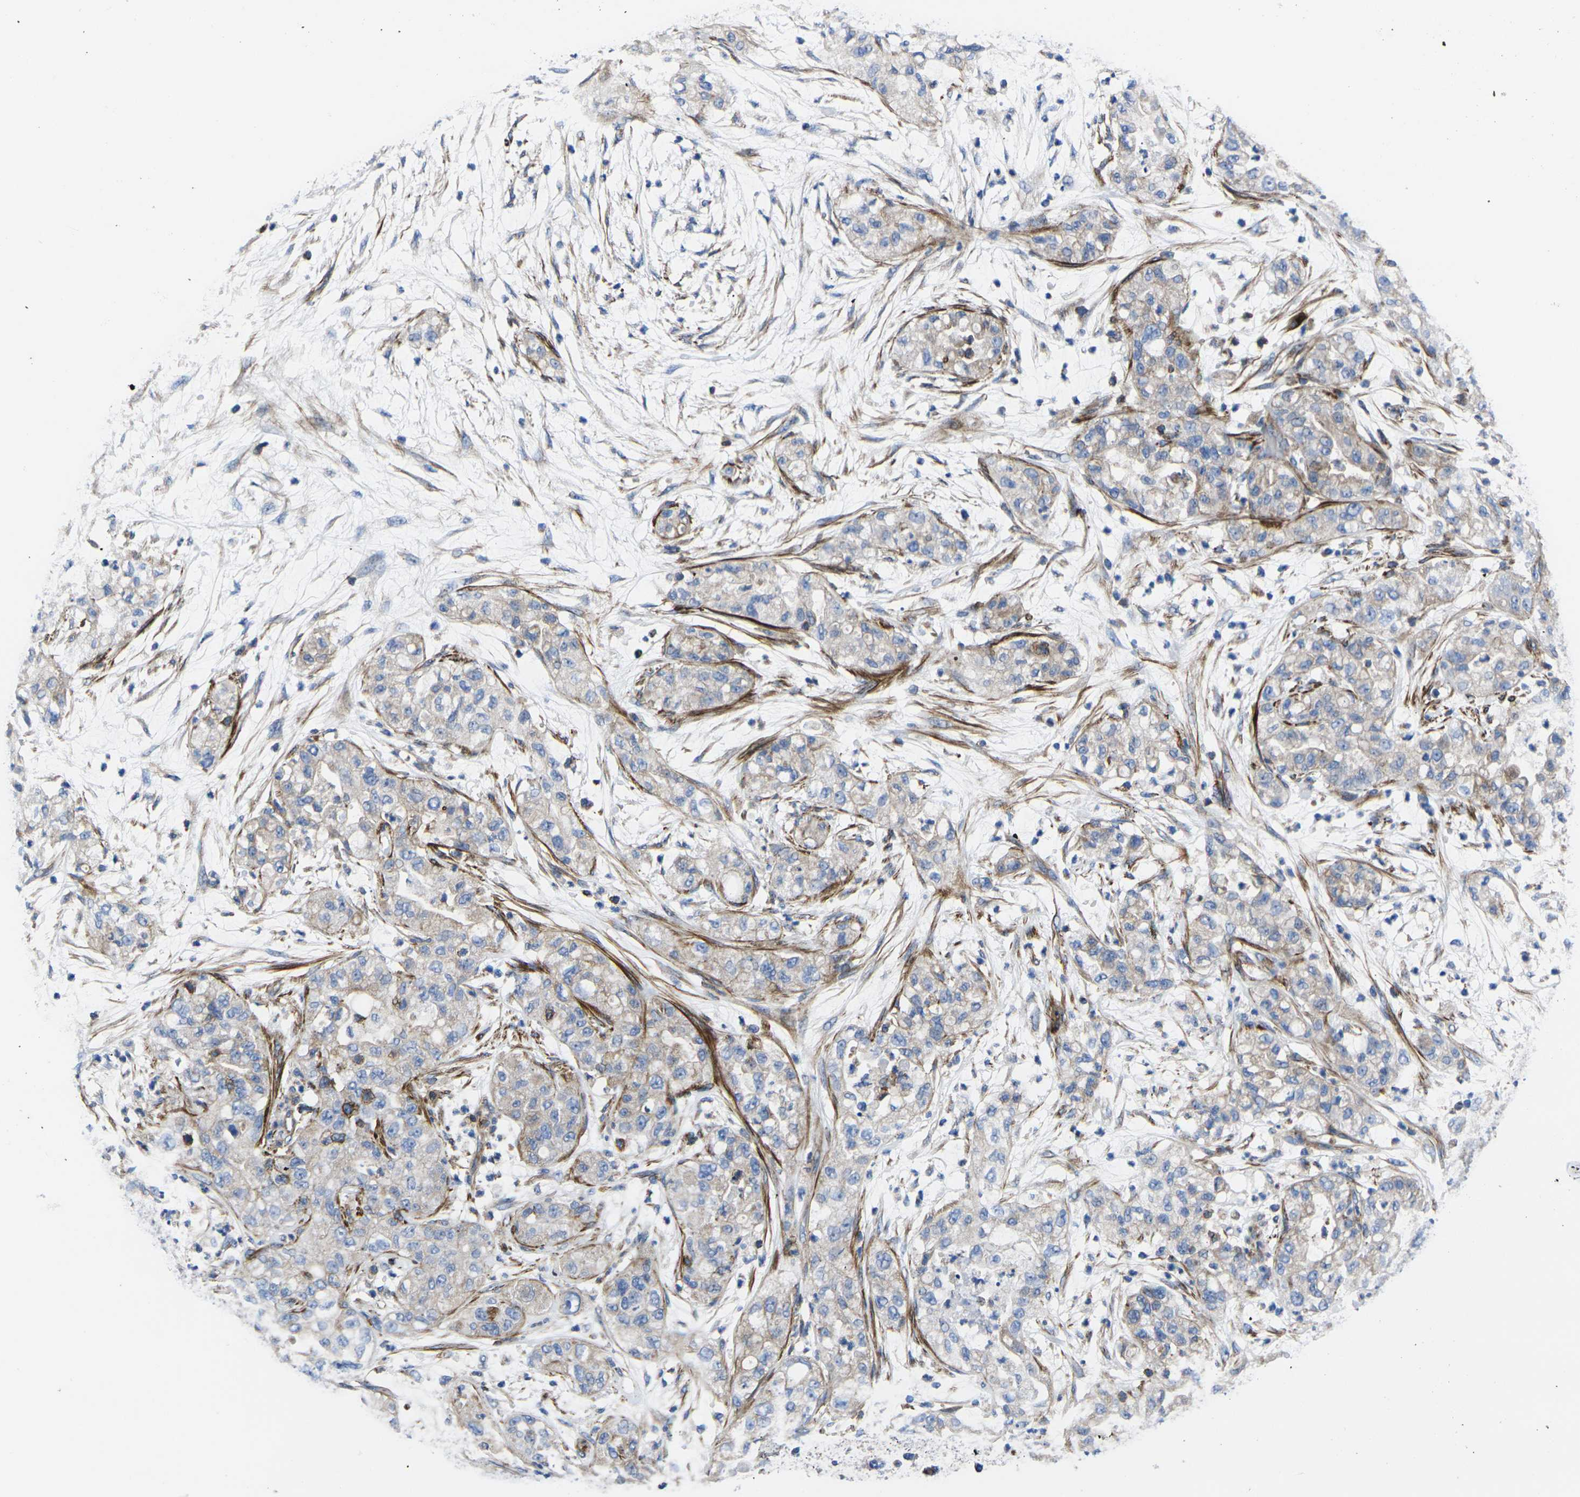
{"staining": {"intensity": "weak", "quantity": "<25%", "location": "cytoplasmic/membranous"}, "tissue": "pancreatic cancer", "cell_type": "Tumor cells", "image_type": "cancer", "snomed": [{"axis": "morphology", "description": "Adenocarcinoma, NOS"}, {"axis": "topography", "description": "Pancreas"}], "caption": "Immunohistochemistry micrograph of human pancreatic adenocarcinoma stained for a protein (brown), which demonstrates no positivity in tumor cells.", "gene": "GPR4", "patient": {"sex": "female", "age": 78}}